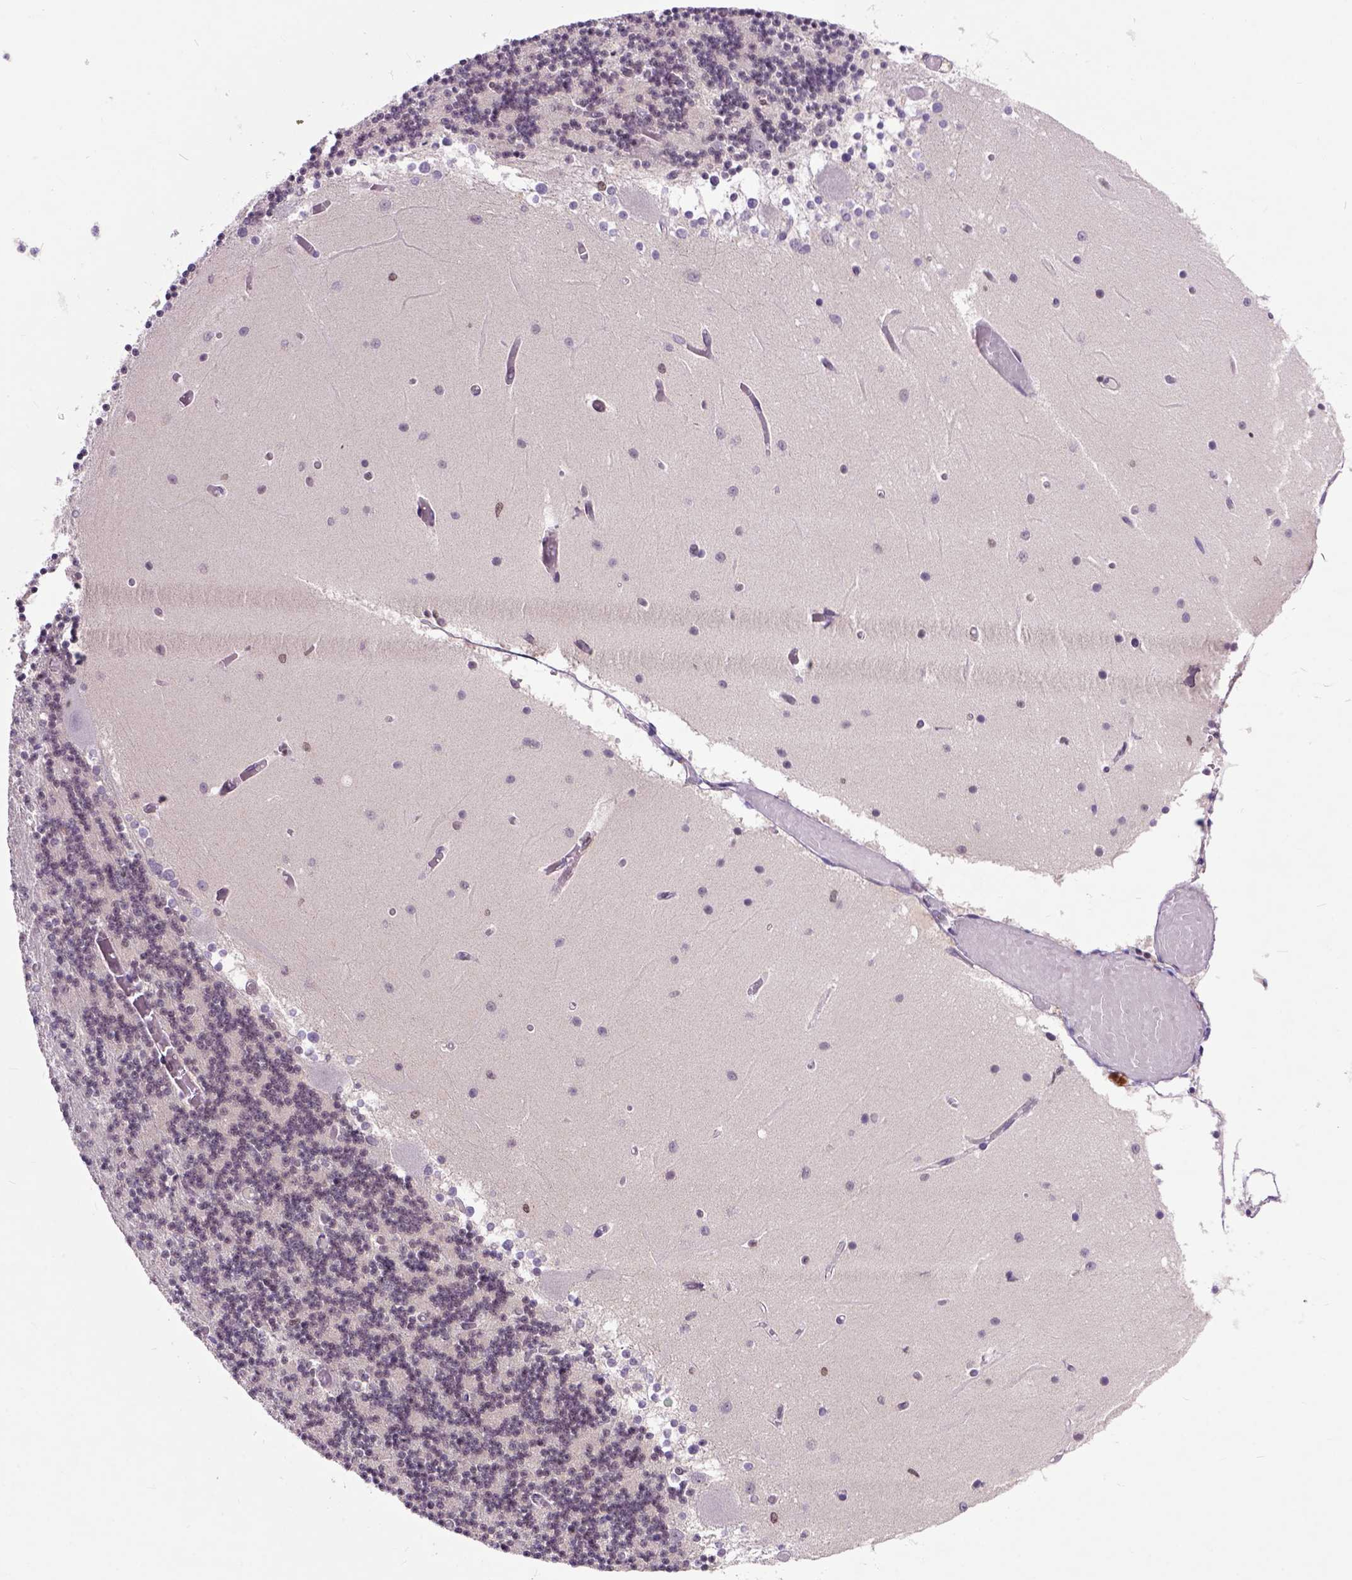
{"staining": {"intensity": "moderate", "quantity": "<25%", "location": "nuclear"}, "tissue": "cerebellum", "cell_type": "Cells in granular layer", "image_type": "normal", "snomed": [{"axis": "morphology", "description": "Normal tissue, NOS"}, {"axis": "topography", "description": "Cerebellum"}], "caption": "Immunohistochemistry (IHC) (DAB (3,3'-diaminobenzidine)) staining of unremarkable human cerebellum shows moderate nuclear protein expression in about <25% of cells in granular layer. The staining was performed using DAB (3,3'-diaminobenzidine), with brown indicating positive protein expression. Nuclei are stained blue with hematoxylin.", "gene": "RCC2", "patient": {"sex": "female", "age": 28}}